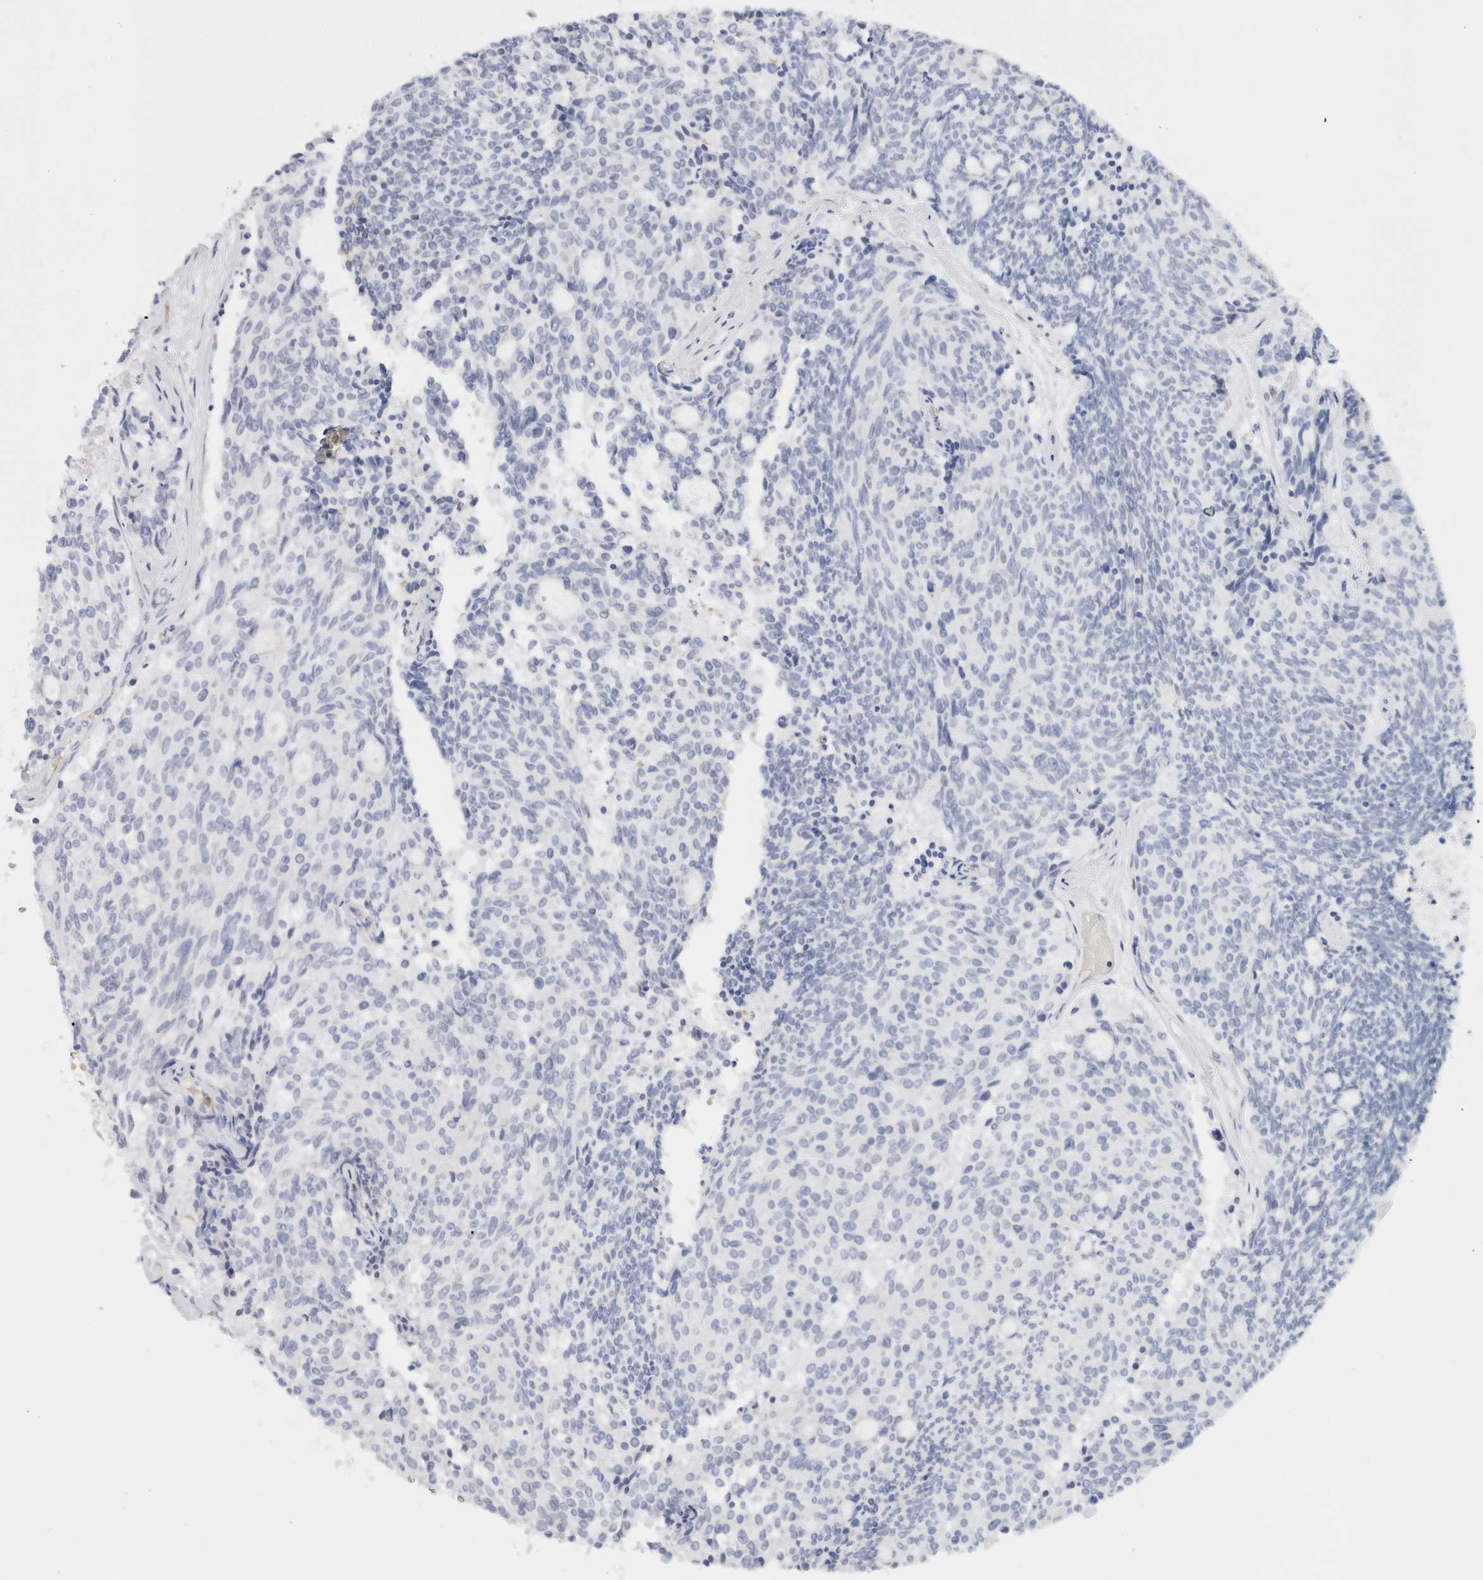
{"staining": {"intensity": "negative", "quantity": "none", "location": "none"}, "tissue": "carcinoid", "cell_type": "Tumor cells", "image_type": "cancer", "snomed": [{"axis": "morphology", "description": "Carcinoid, malignant, NOS"}, {"axis": "topography", "description": "Pancreas"}], "caption": "Carcinoid (malignant) stained for a protein using IHC reveals no positivity tumor cells.", "gene": "ARG1", "patient": {"sex": "female", "age": 54}}